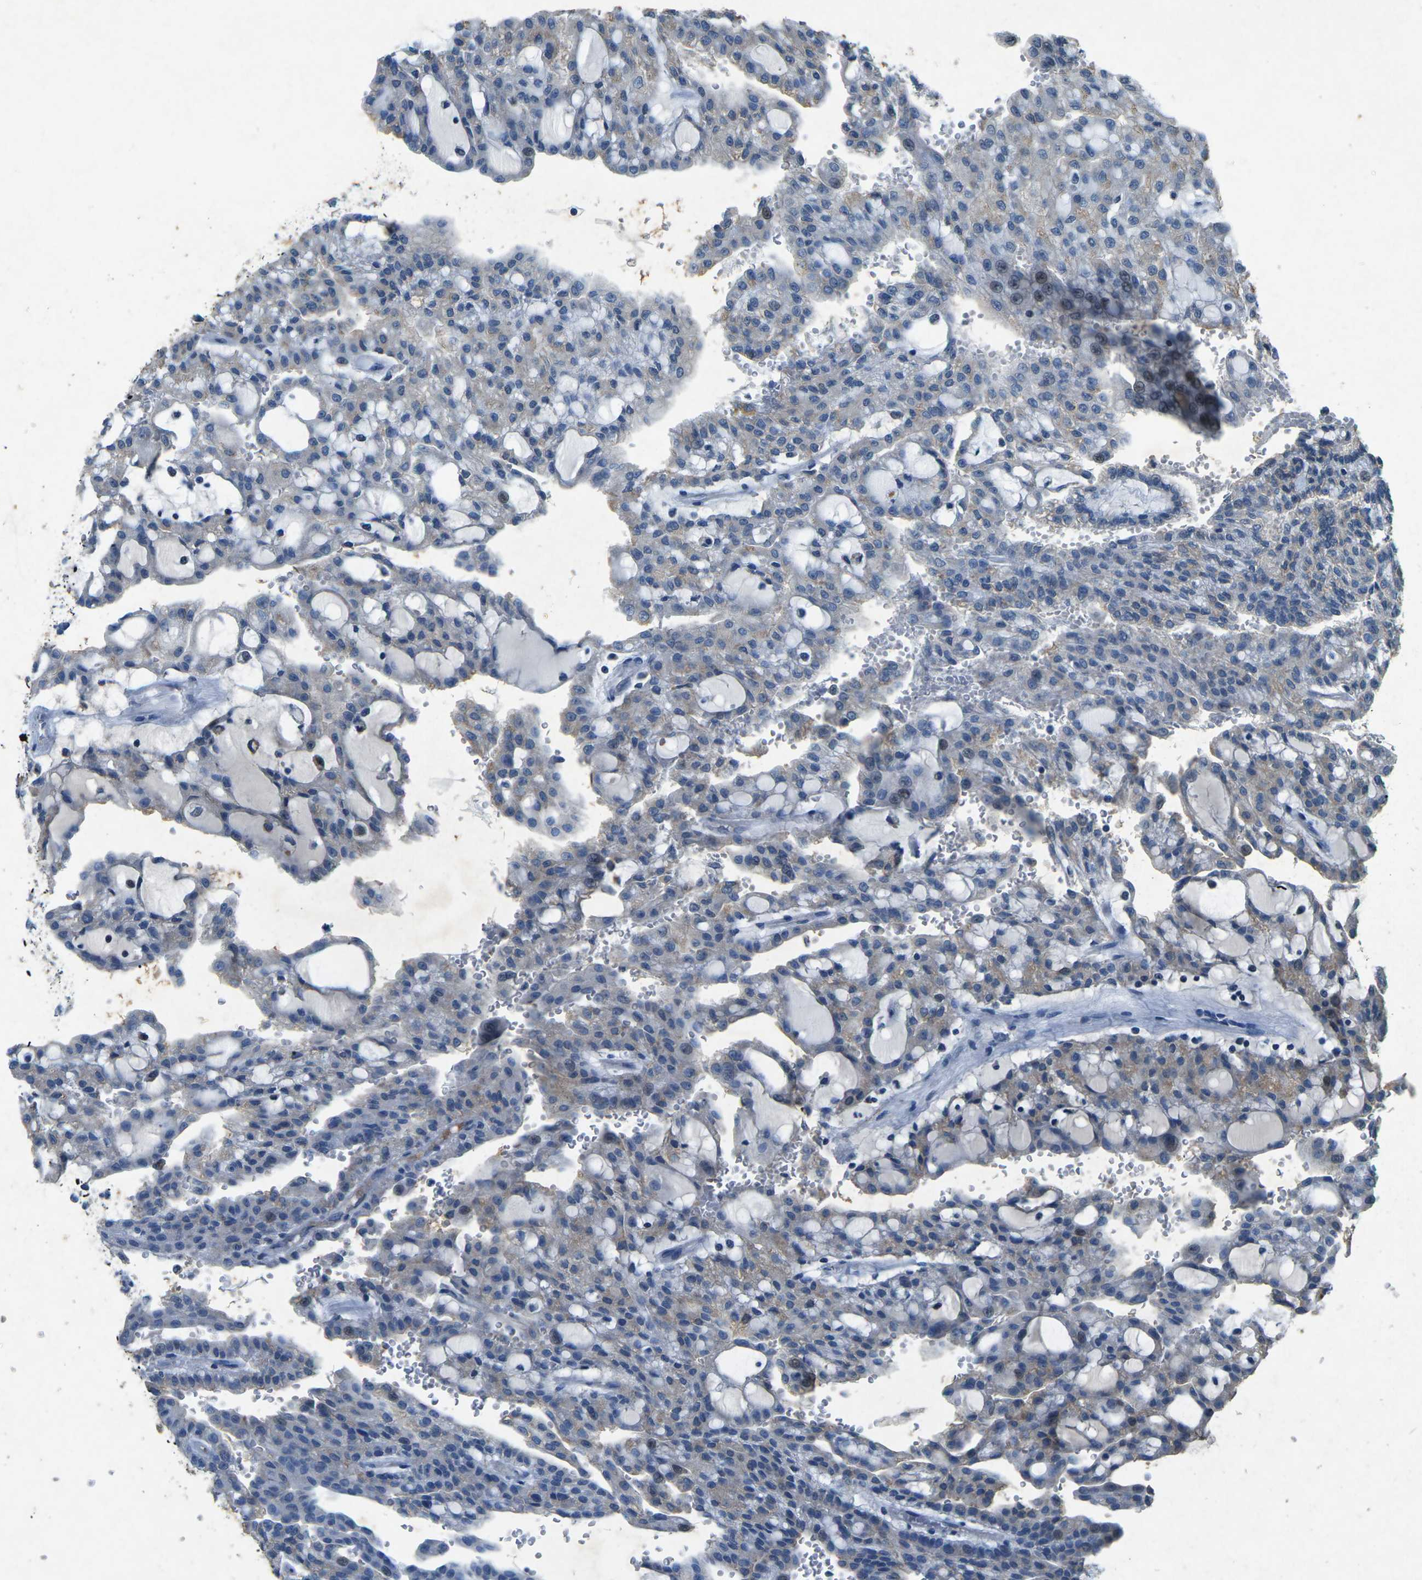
{"staining": {"intensity": "weak", "quantity": "25%-75%", "location": "cytoplasmic/membranous"}, "tissue": "renal cancer", "cell_type": "Tumor cells", "image_type": "cancer", "snomed": [{"axis": "morphology", "description": "Adenocarcinoma, NOS"}, {"axis": "topography", "description": "Kidney"}], "caption": "Immunohistochemical staining of adenocarcinoma (renal) exhibits weak cytoplasmic/membranous protein positivity in approximately 25%-75% of tumor cells.", "gene": "PLG", "patient": {"sex": "male", "age": 63}}